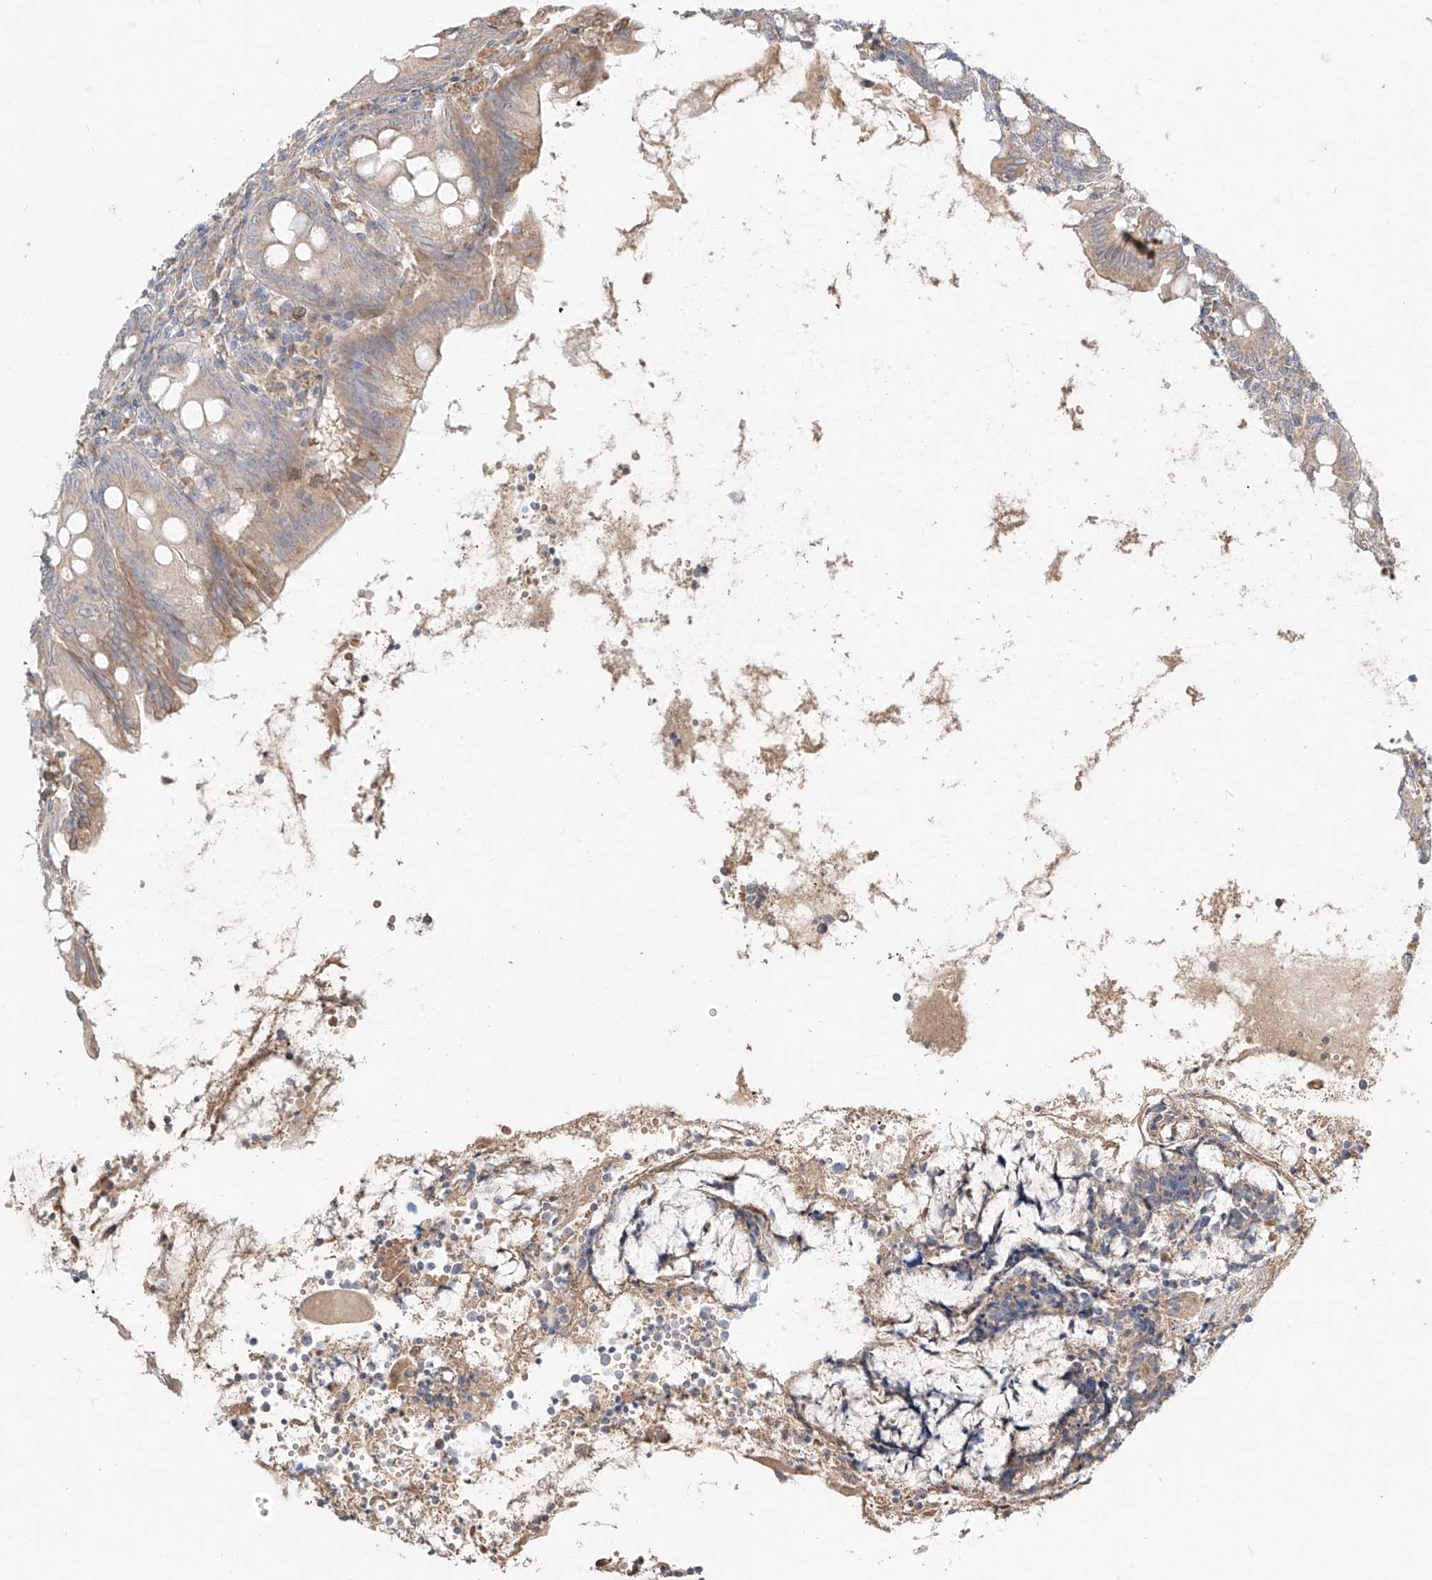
{"staining": {"intensity": "moderate", "quantity": "<25%", "location": "cytoplasmic/membranous"}, "tissue": "appendix", "cell_type": "Glandular cells", "image_type": "normal", "snomed": [{"axis": "morphology", "description": "Normal tissue, NOS"}, {"axis": "topography", "description": "Appendix"}], "caption": "Immunohistochemical staining of benign appendix reveals moderate cytoplasmic/membranous protein expression in approximately <25% of glandular cells.", "gene": "ERO1A", "patient": {"sex": "female", "age": 54}}